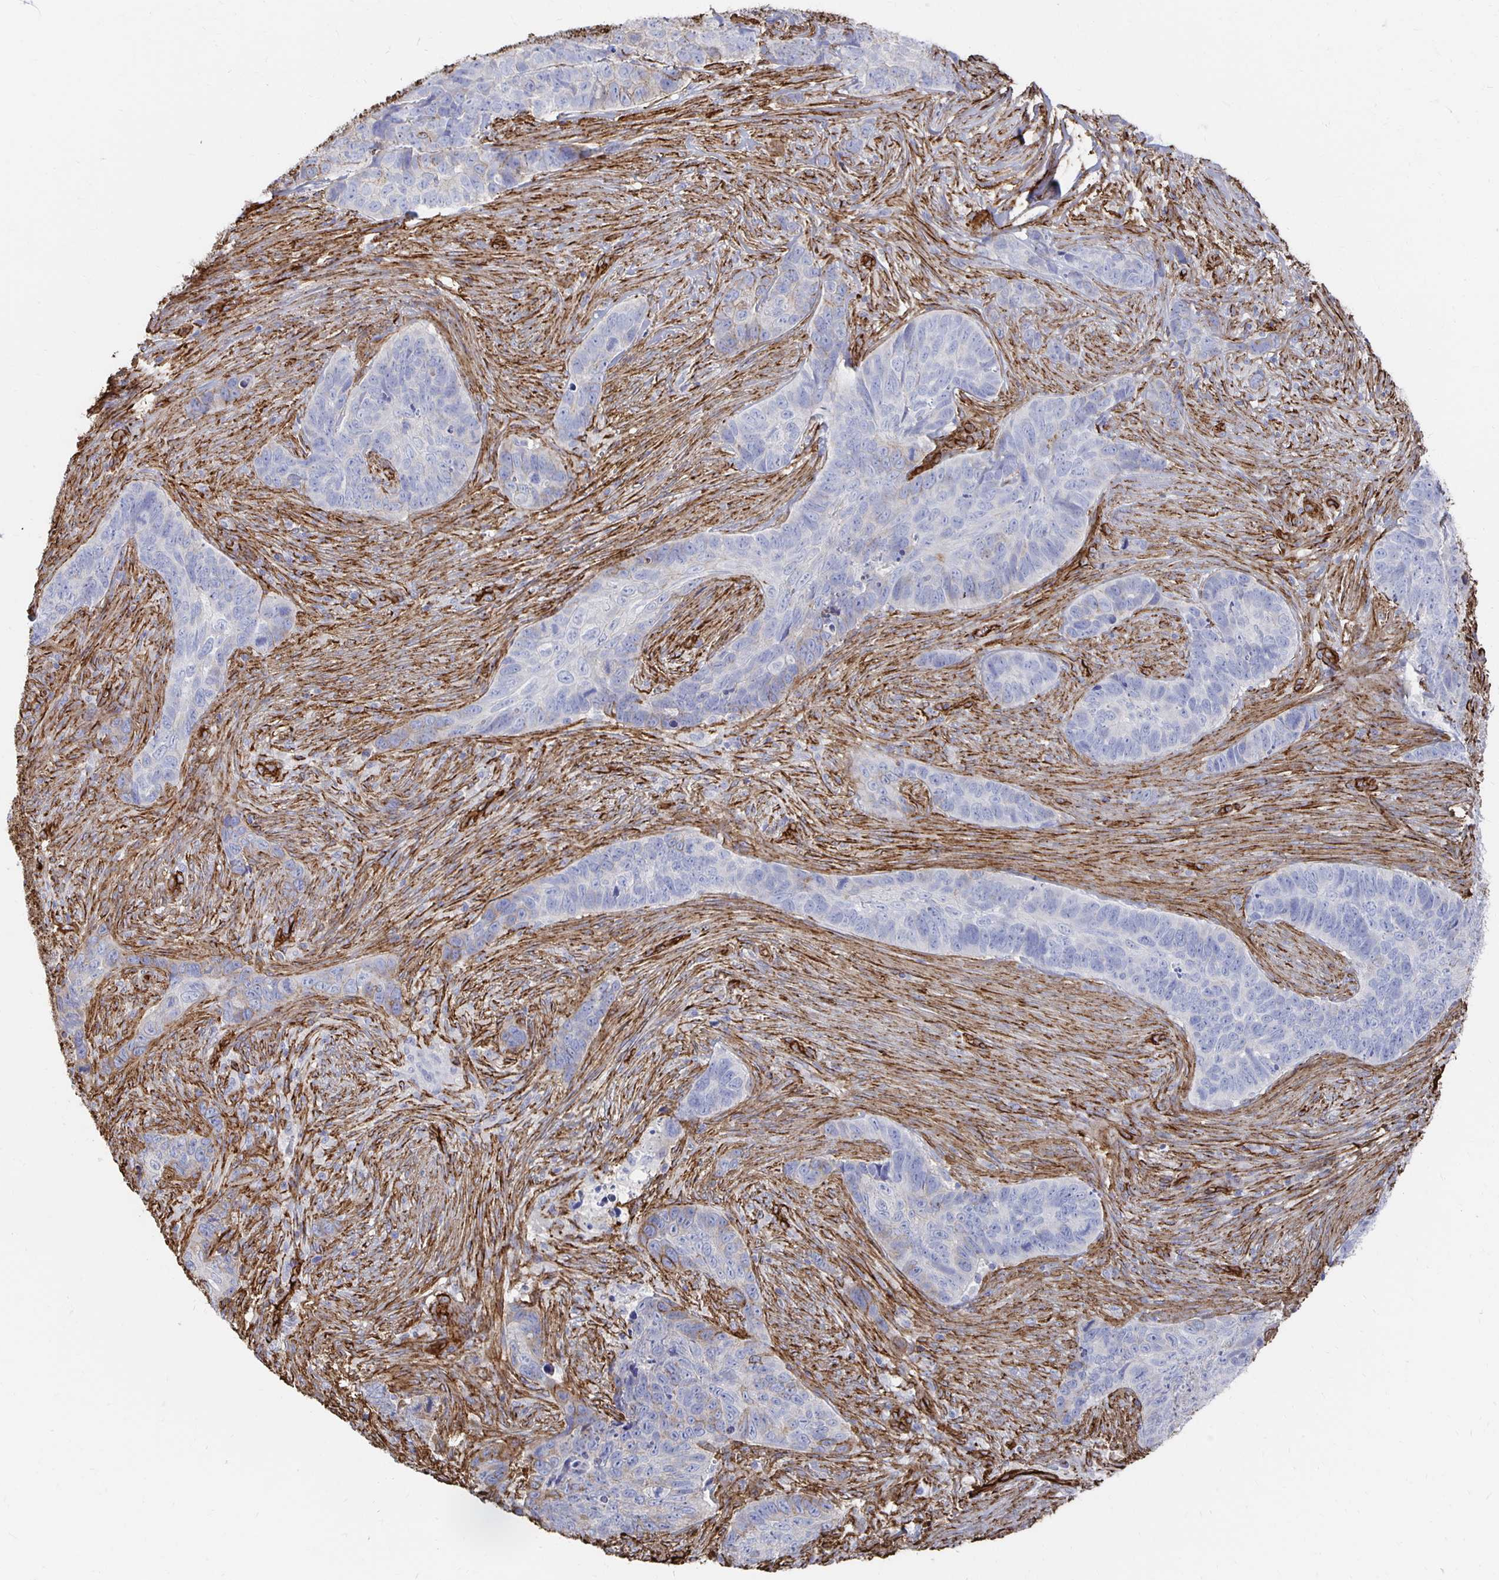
{"staining": {"intensity": "moderate", "quantity": "<25%", "location": "cytoplasmic/membranous"}, "tissue": "skin cancer", "cell_type": "Tumor cells", "image_type": "cancer", "snomed": [{"axis": "morphology", "description": "Basal cell carcinoma"}, {"axis": "topography", "description": "Skin"}], "caption": "Brown immunohistochemical staining in human skin cancer (basal cell carcinoma) reveals moderate cytoplasmic/membranous staining in approximately <25% of tumor cells.", "gene": "VIPR2", "patient": {"sex": "female", "age": 82}}